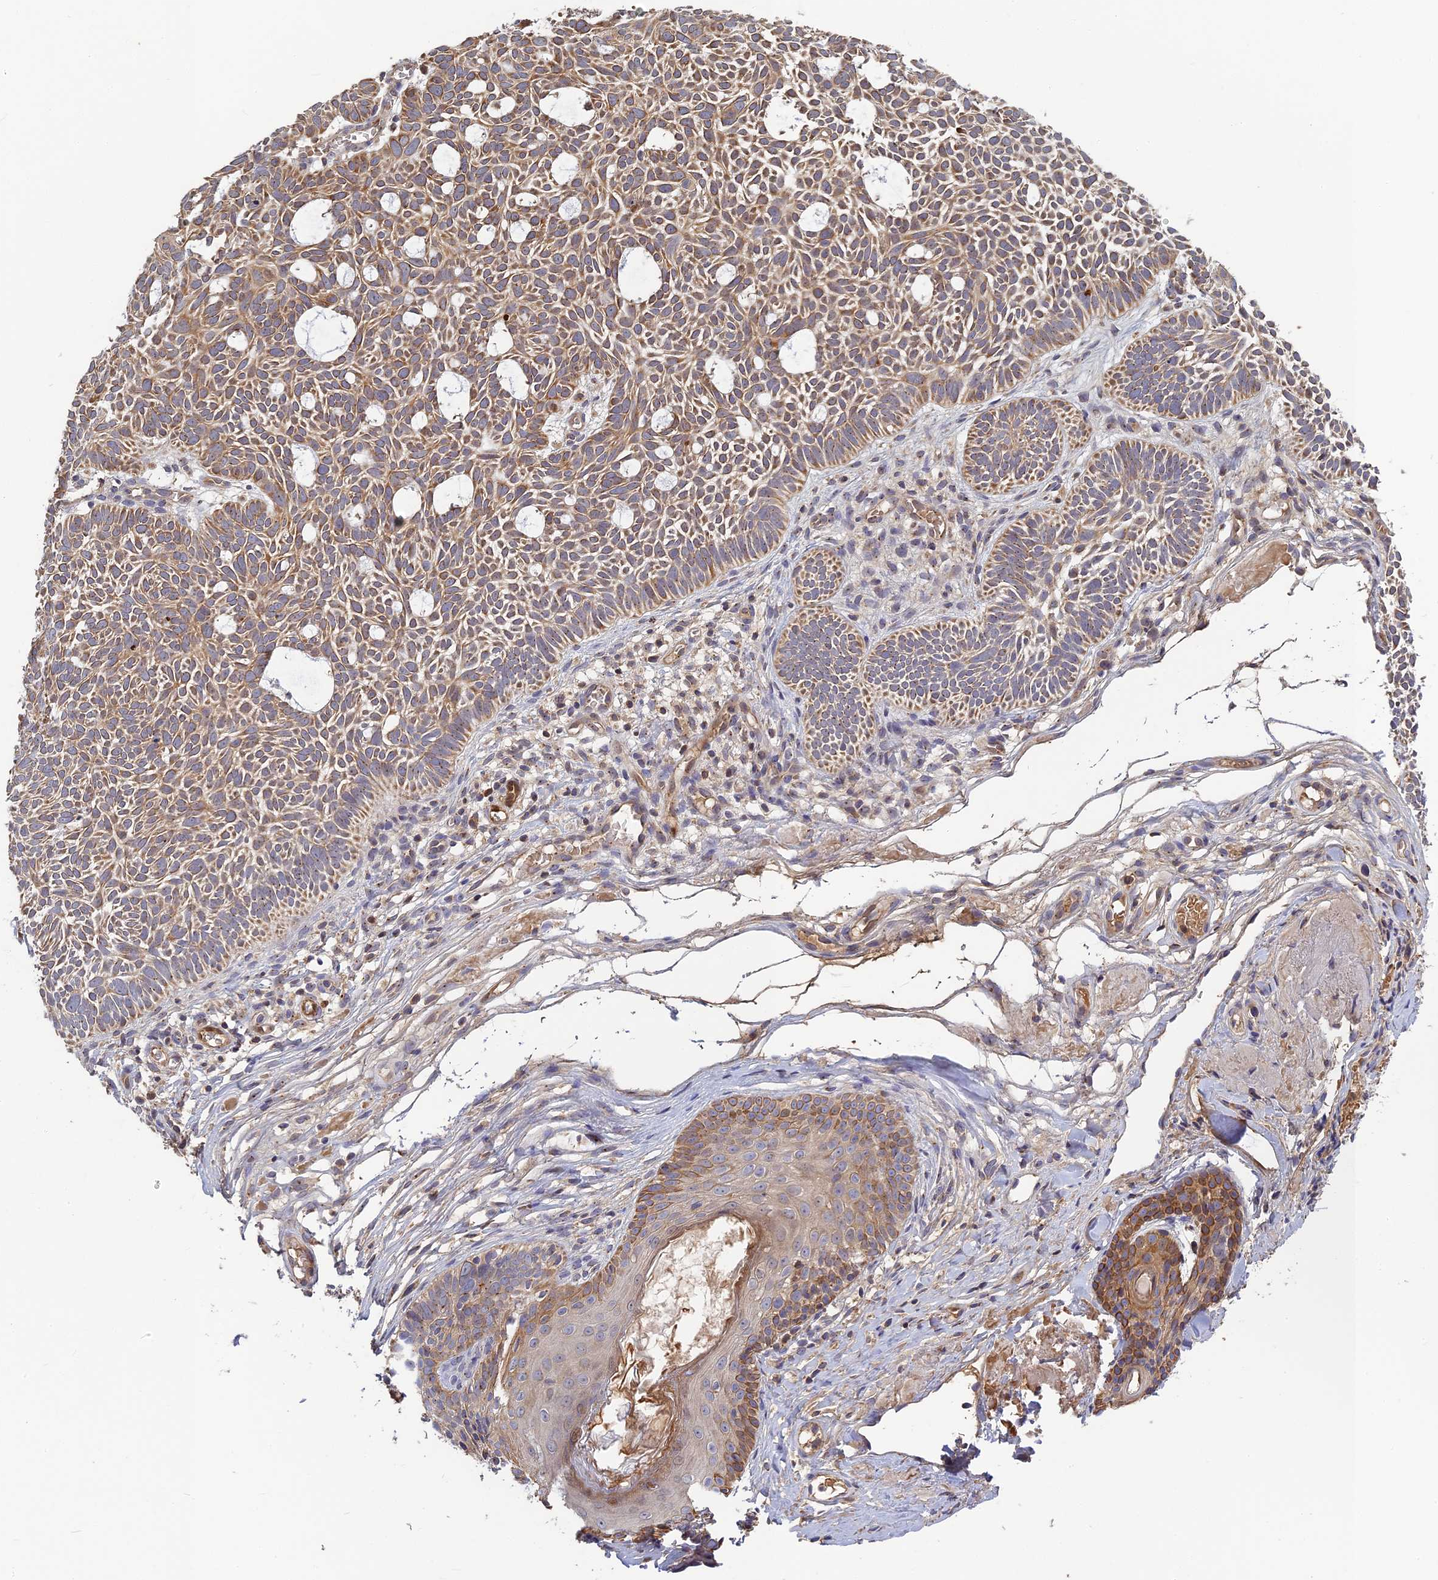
{"staining": {"intensity": "moderate", "quantity": ">75%", "location": "cytoplasmic/membranous"}, "tissue": "skin cancer", "cell_type": "Tumor cells", "image_type": "cancer", "snomed": [{"axis": "morphology", "description": "Basal cell carcinoma"}, {"axis": "topography", "description": "Skin"}], "caption": "Basal cell carcinoma (skin) stained with immunohistochemistry (IHC) shows moderate cytoplasmic/membranous positivity in about >75% of tumor cells.", "gene": "RPIA", "patient": {"sex": "male", "age": 69}}